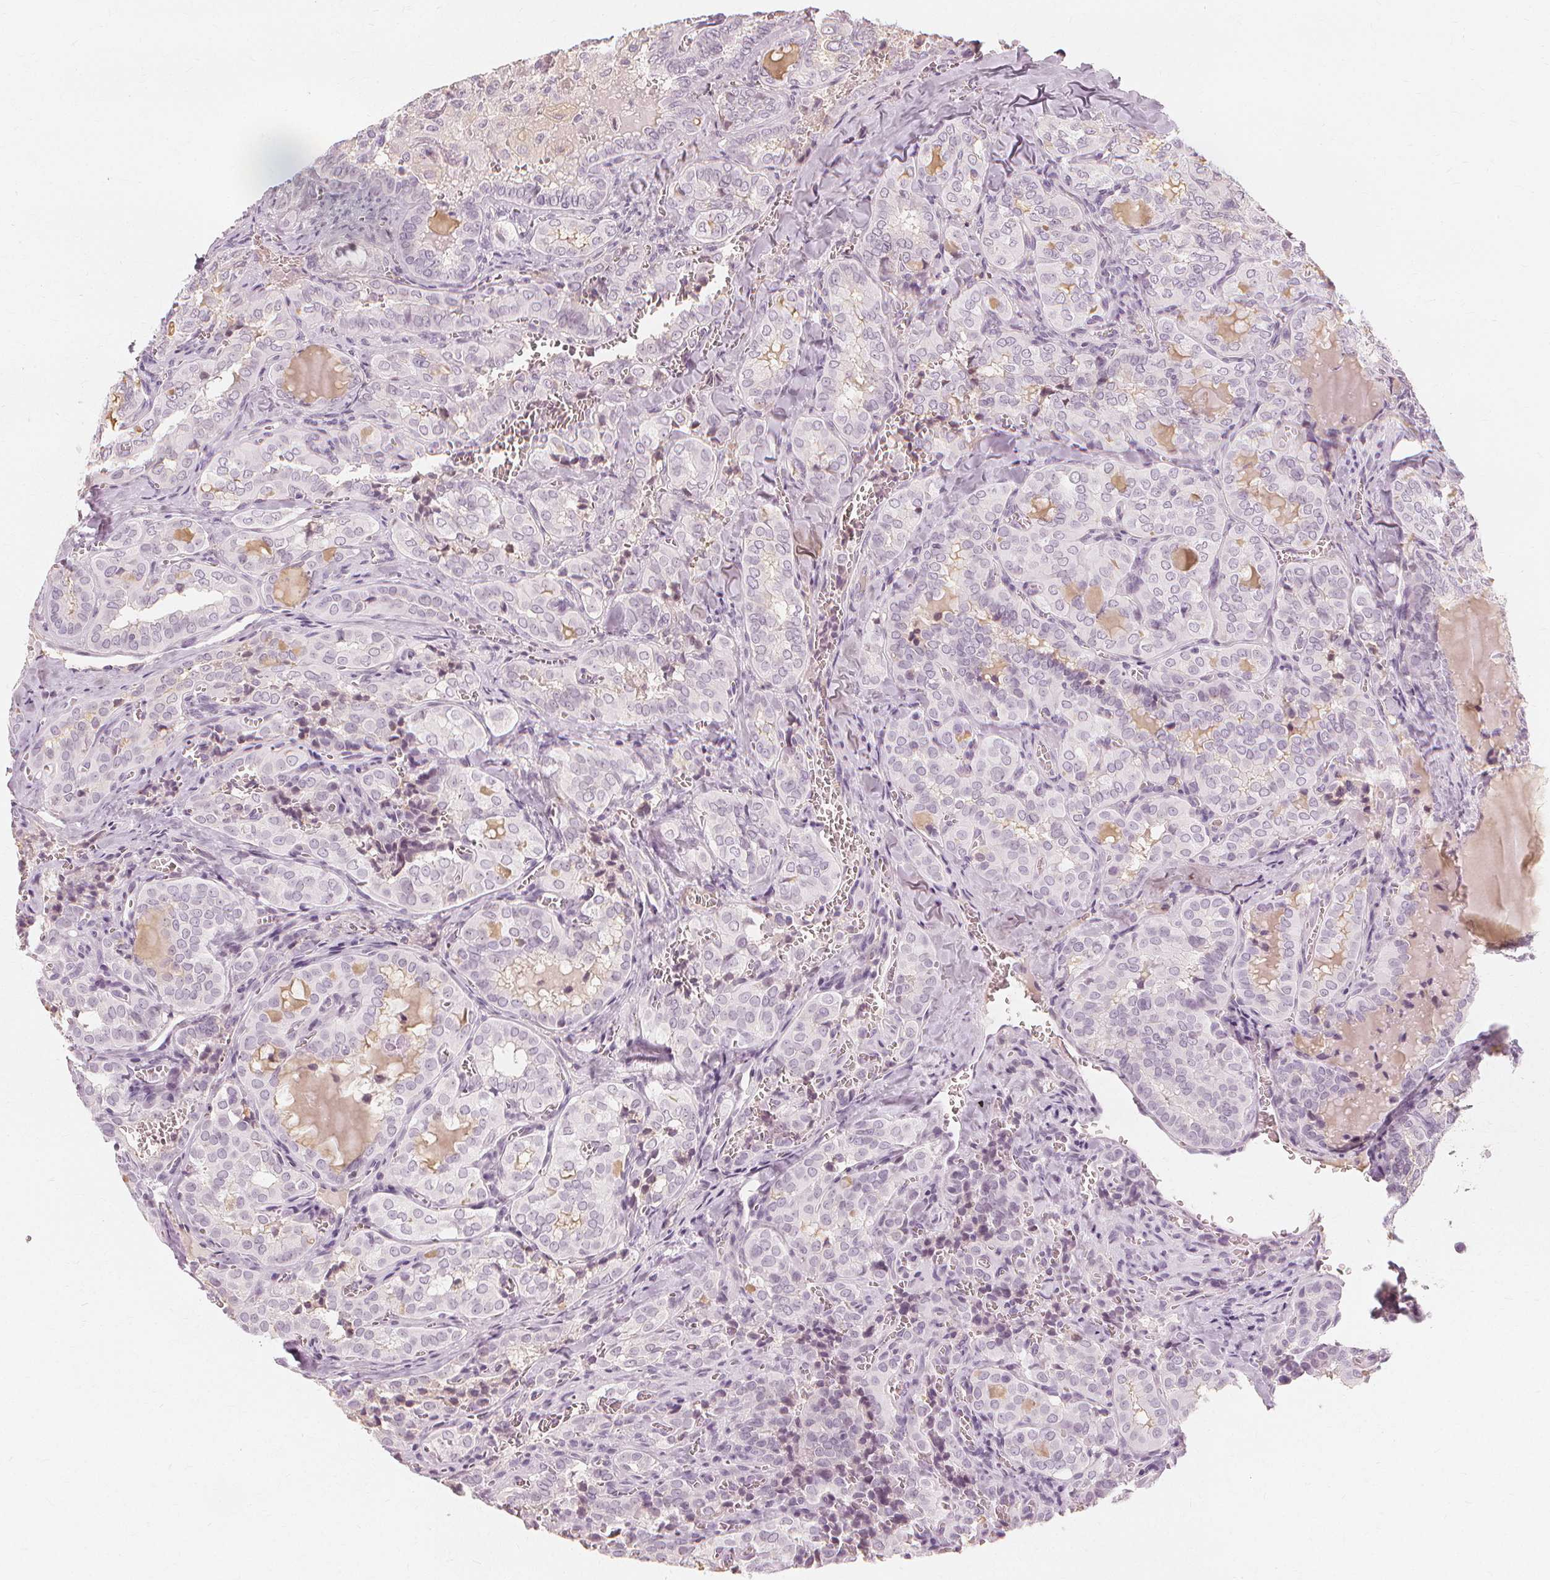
{"staining": {"intensity": "negative", "quantity": "none", "location": "none"}, "tissue": "thyroid cancer", "cell_type": "Tumor cells", "image_type": "cancer", "snomed": [{"axis": "morphology", "description": "Papillary adenocarcinoma, NOS"}, {"axis": "topography", "description": "Thyroid gland"}], "caption": "Immunohistochemical staining of human thyroid cancer (papillary adenocarcinoma) reveals no significant expression in tumor cells. (DAB IHC, high magnification).", "gene": "NXPE1", "patient": {"sex": "female", "age": 41}}